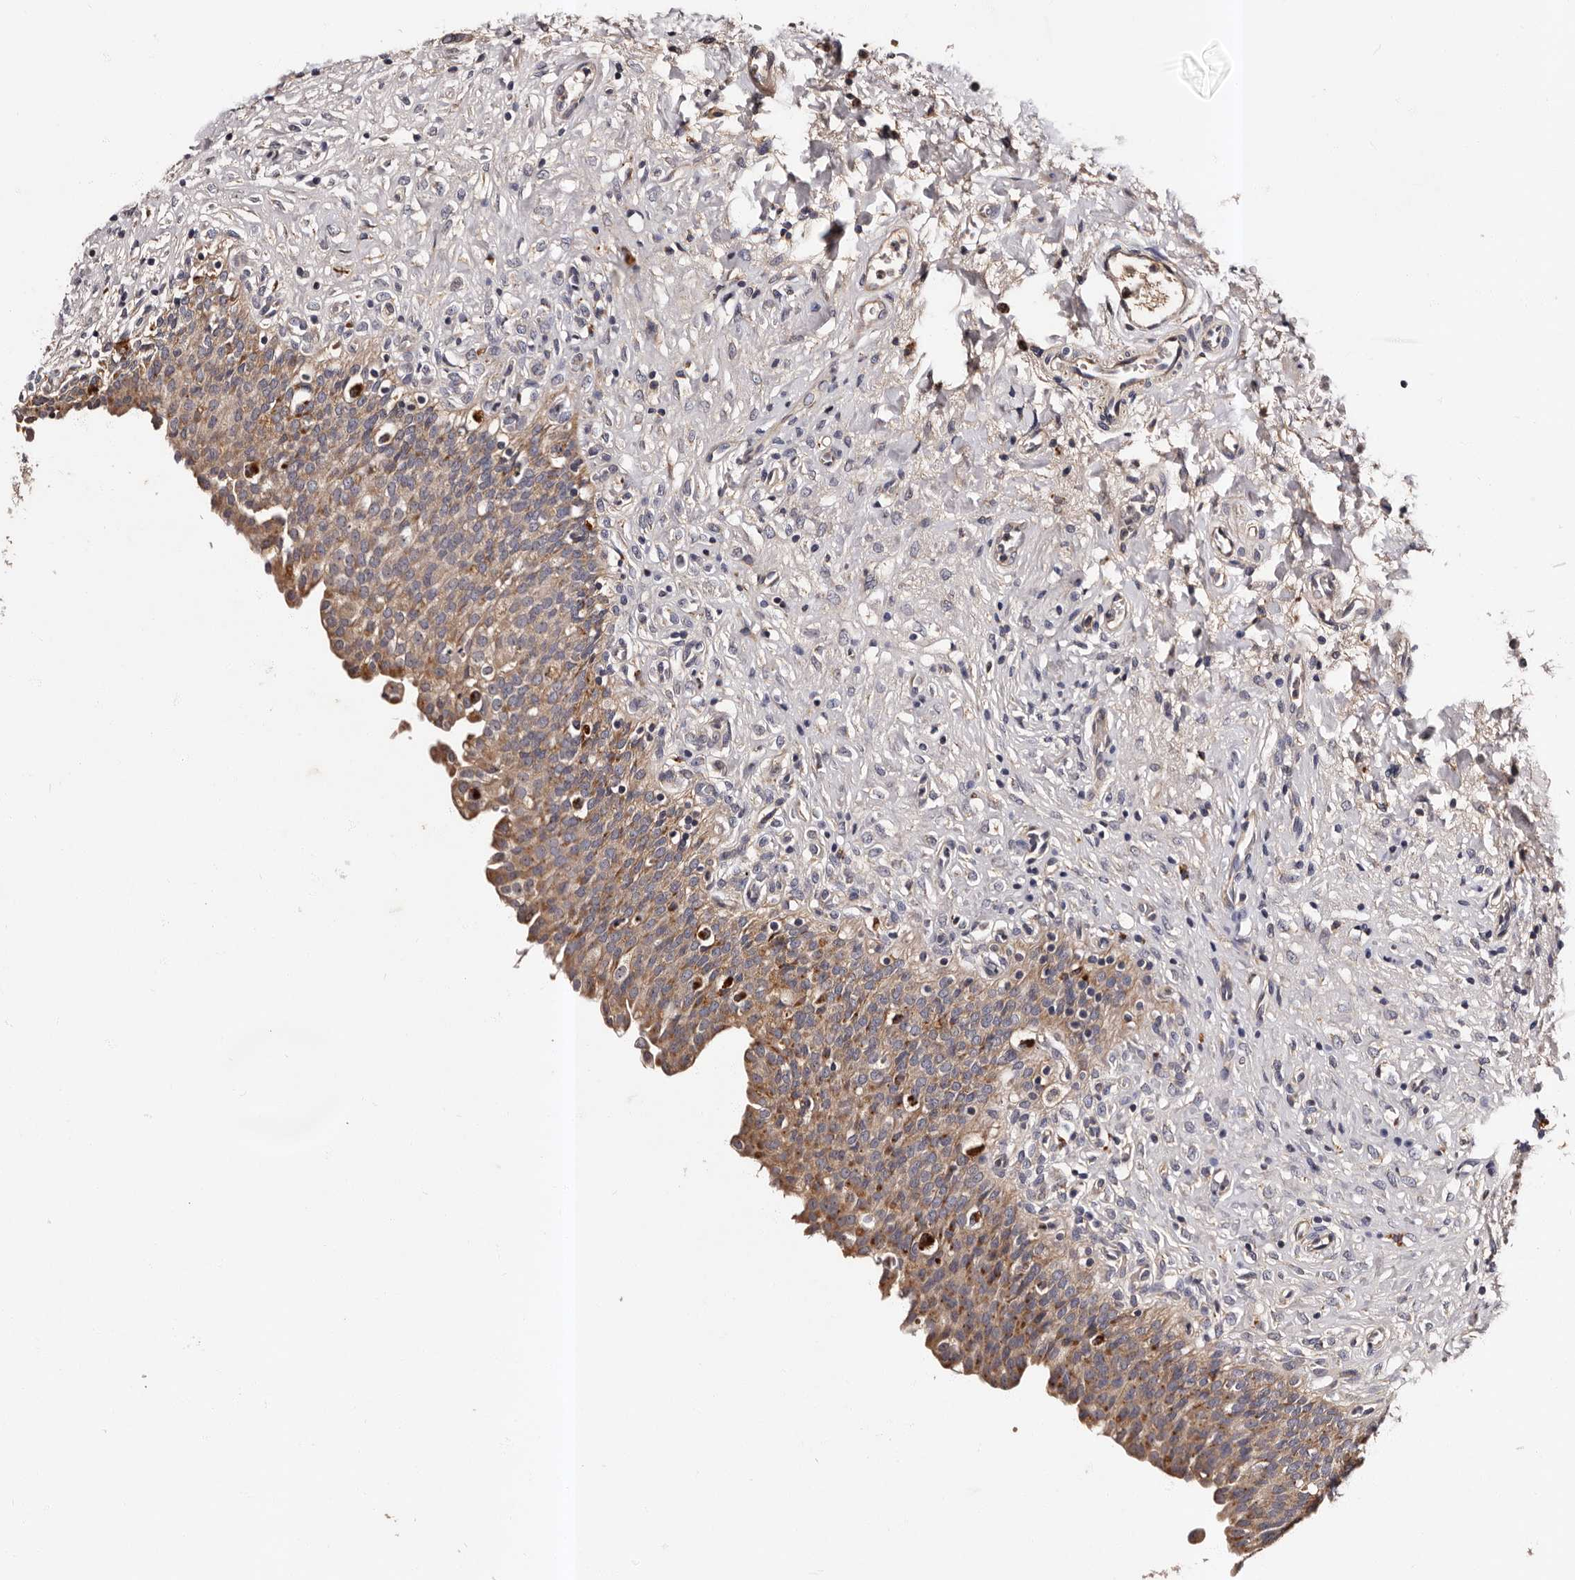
{"staining": {"intensity": "weak", "quantity": "25%-75%", "location": "cytoplasmic/membranous"}, "tissue": "urinary bladder", "cell_type": "Urothelial cells", "image_type": "normal", "snomed": [{"axis": "morphology", "description": "Urothelial carcinoma, High grade"}, {"axis": "topography", "description": "Urinary bladder"}], "caption": "Immunohistochemistry photomicrograph of benign urinary bladder: urinary bladder stained using immunohistochemistry displays low levels of weak protein expression localized specifically in the cytoplasmic/membranous of urothelial cells, appearing as a cytoplasmic/membranous brown color.", "gene": "ADCK5", "patient": {"sex": "male", "age": 46}}